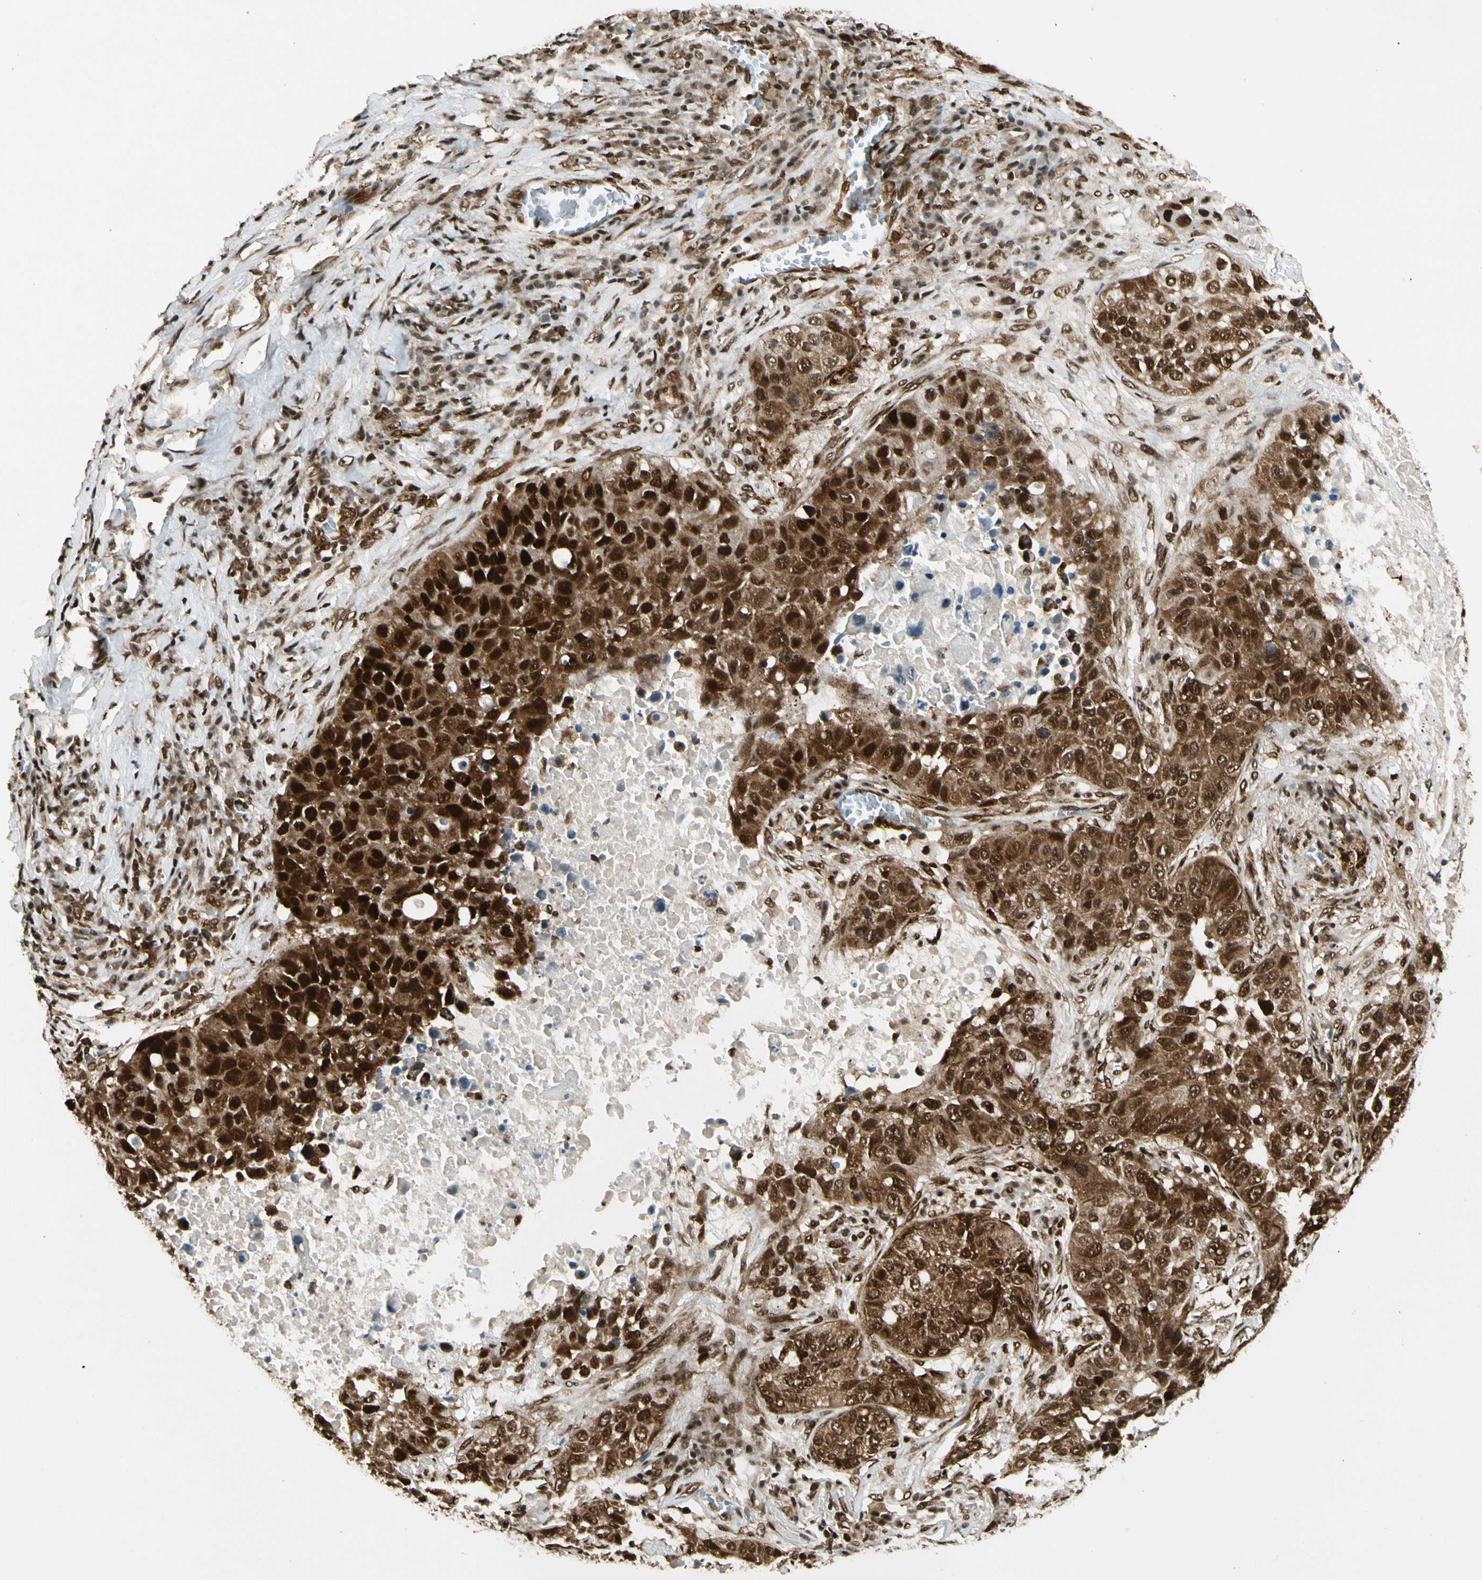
{"staining": {"intensity": "strong", "quantity": ">75%", "location": "cytoplasmic/membranous,nuclear"}, "tissue": "lung cancer", "cell_type": "Tumor cells", "image_type": "cancer", "snomed": [{"axis": "morphology", "description": "Squamous cell carcinoma, NOS"}, {"axis": "topography", "description": "Lung"}], "caption": "Immunohistochemistry (IHC) of human lung cancer reveals high levels of strong cytoplasmic/membranous and nuclear positivity in about >75% of tumor cells.", "gene": "FUS", "patient": {"sex": "male", "age": 57}}